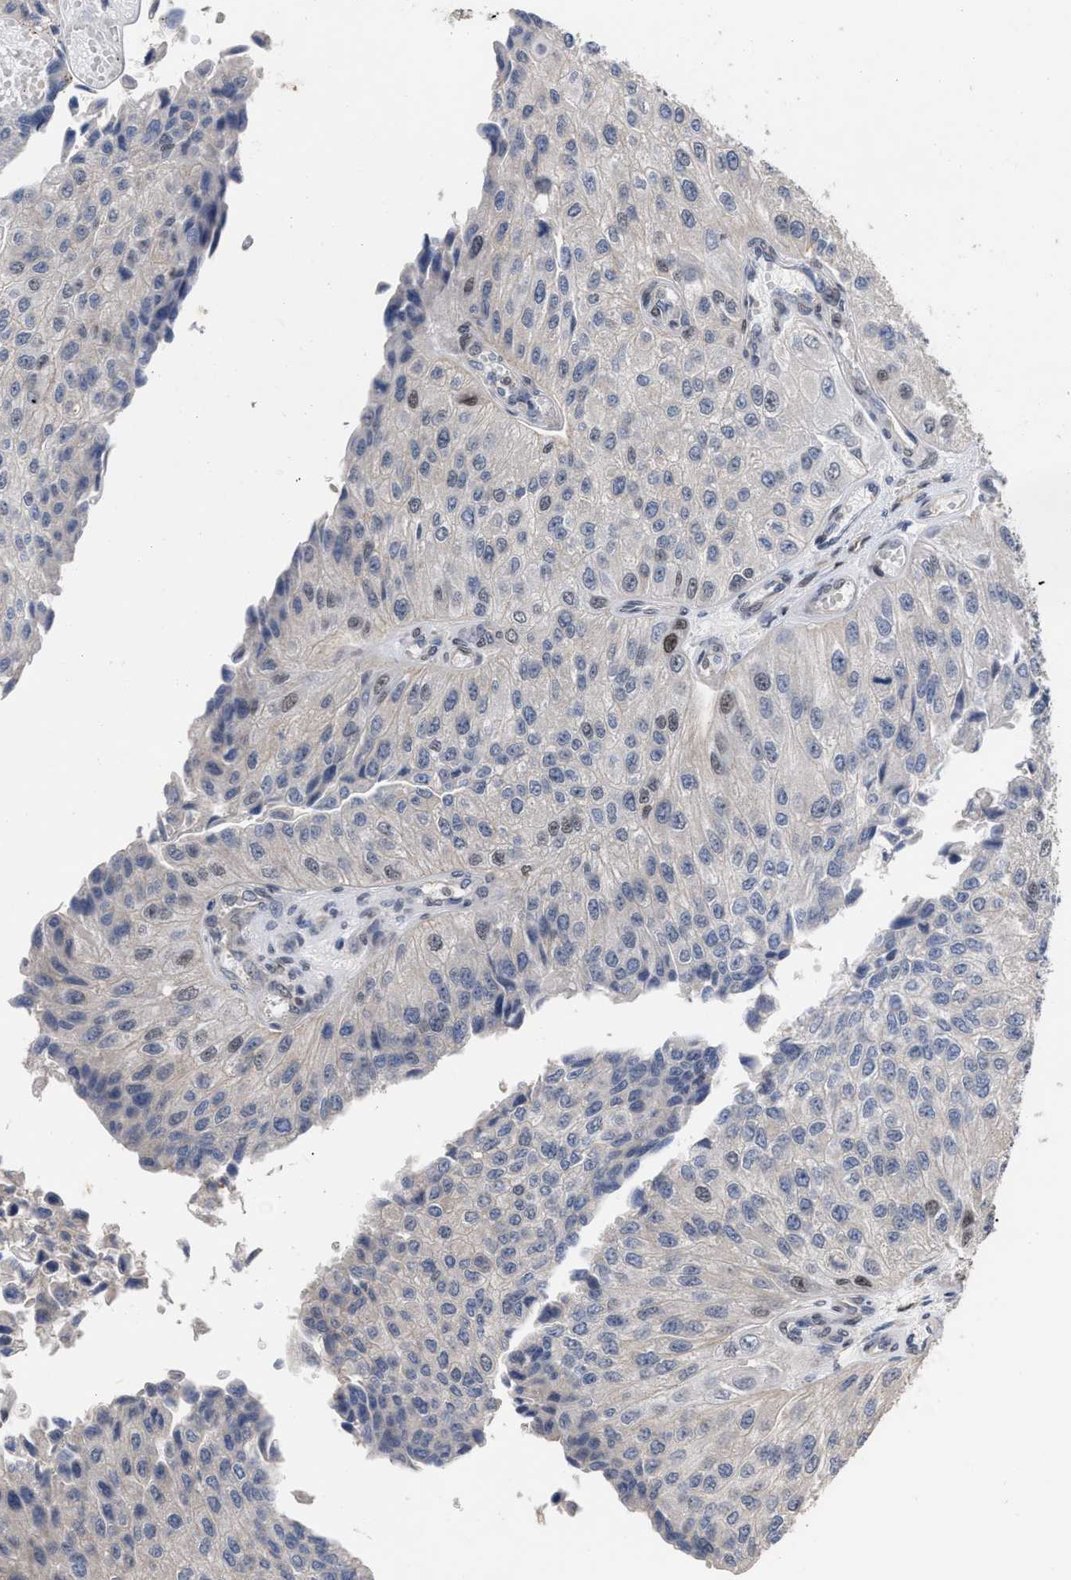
{"staining": {"intensity": "weak", "quantity": "<25%", "location": "nuclear"}, "tissue": "urothelial cancer", "cell_type": "Tumor cells", "image_type": "cancer", "snomed": [{"axis": "morphology", "description": "Urothelial carcinoma, High grade"}, {"axis": "topography", "description": "Kidney"}, {"axis": "topography", "description": "Urinary bladder"}], "caption": "High magnification brightfield microscopy of urothelial cancer stained with DAB (3,3'-diaminobenzidine) (brown) and counterstained with hematoxylin (blue): tumor cells show no significant positivity. (DAB immunohistochemistry (IHC) with hematoxylin counter stain).", "gene": "JAZF1", "patient": {"sex": "male", "age": 77}}